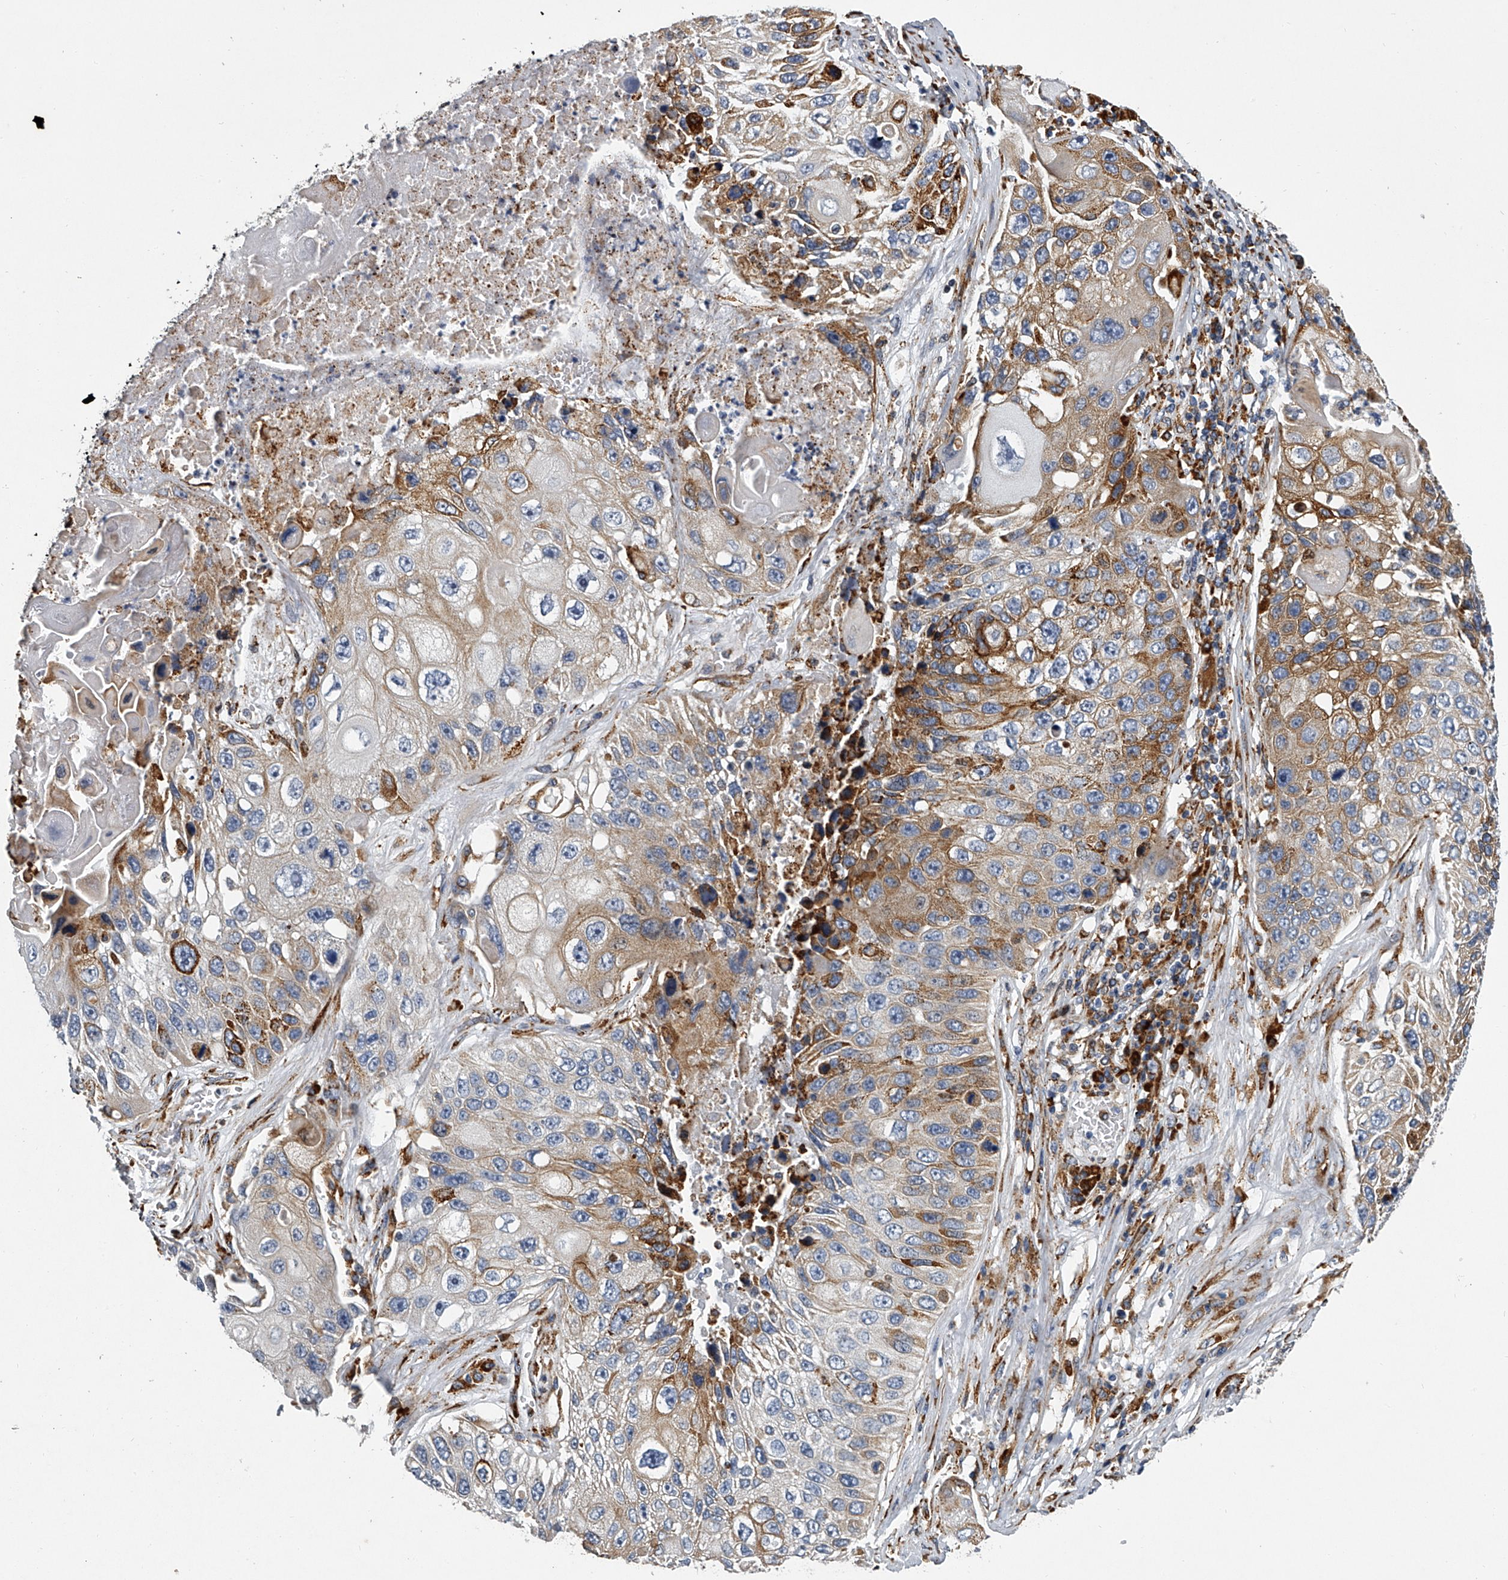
{"staining": {"intensity": "moderate", "quantity": "25%-75%", "location": "cytoplasmic/membranous"}, "tissue": "lung cancer", "cell_type": "Tumor cells", "image_type": "cancer", "snomed": [{"axis": "morphology", "description": "Squamous cell carcinoma, NOS"}, {"axis": "topography", "description": "Lung"}], "caption": "The micrograph shows immunohistochemical staining of squamous cell carcinoma (lung). There is moderate cytoplasmic/membranous positivity is present in about 25%-75% of tumor cells. (DAB (3,3'-diaminobenzidine) IHC with brightfield microscopy, high magnification).", "gene": "TMEM63C", "patient": {"sex": "male", "age": 61}}